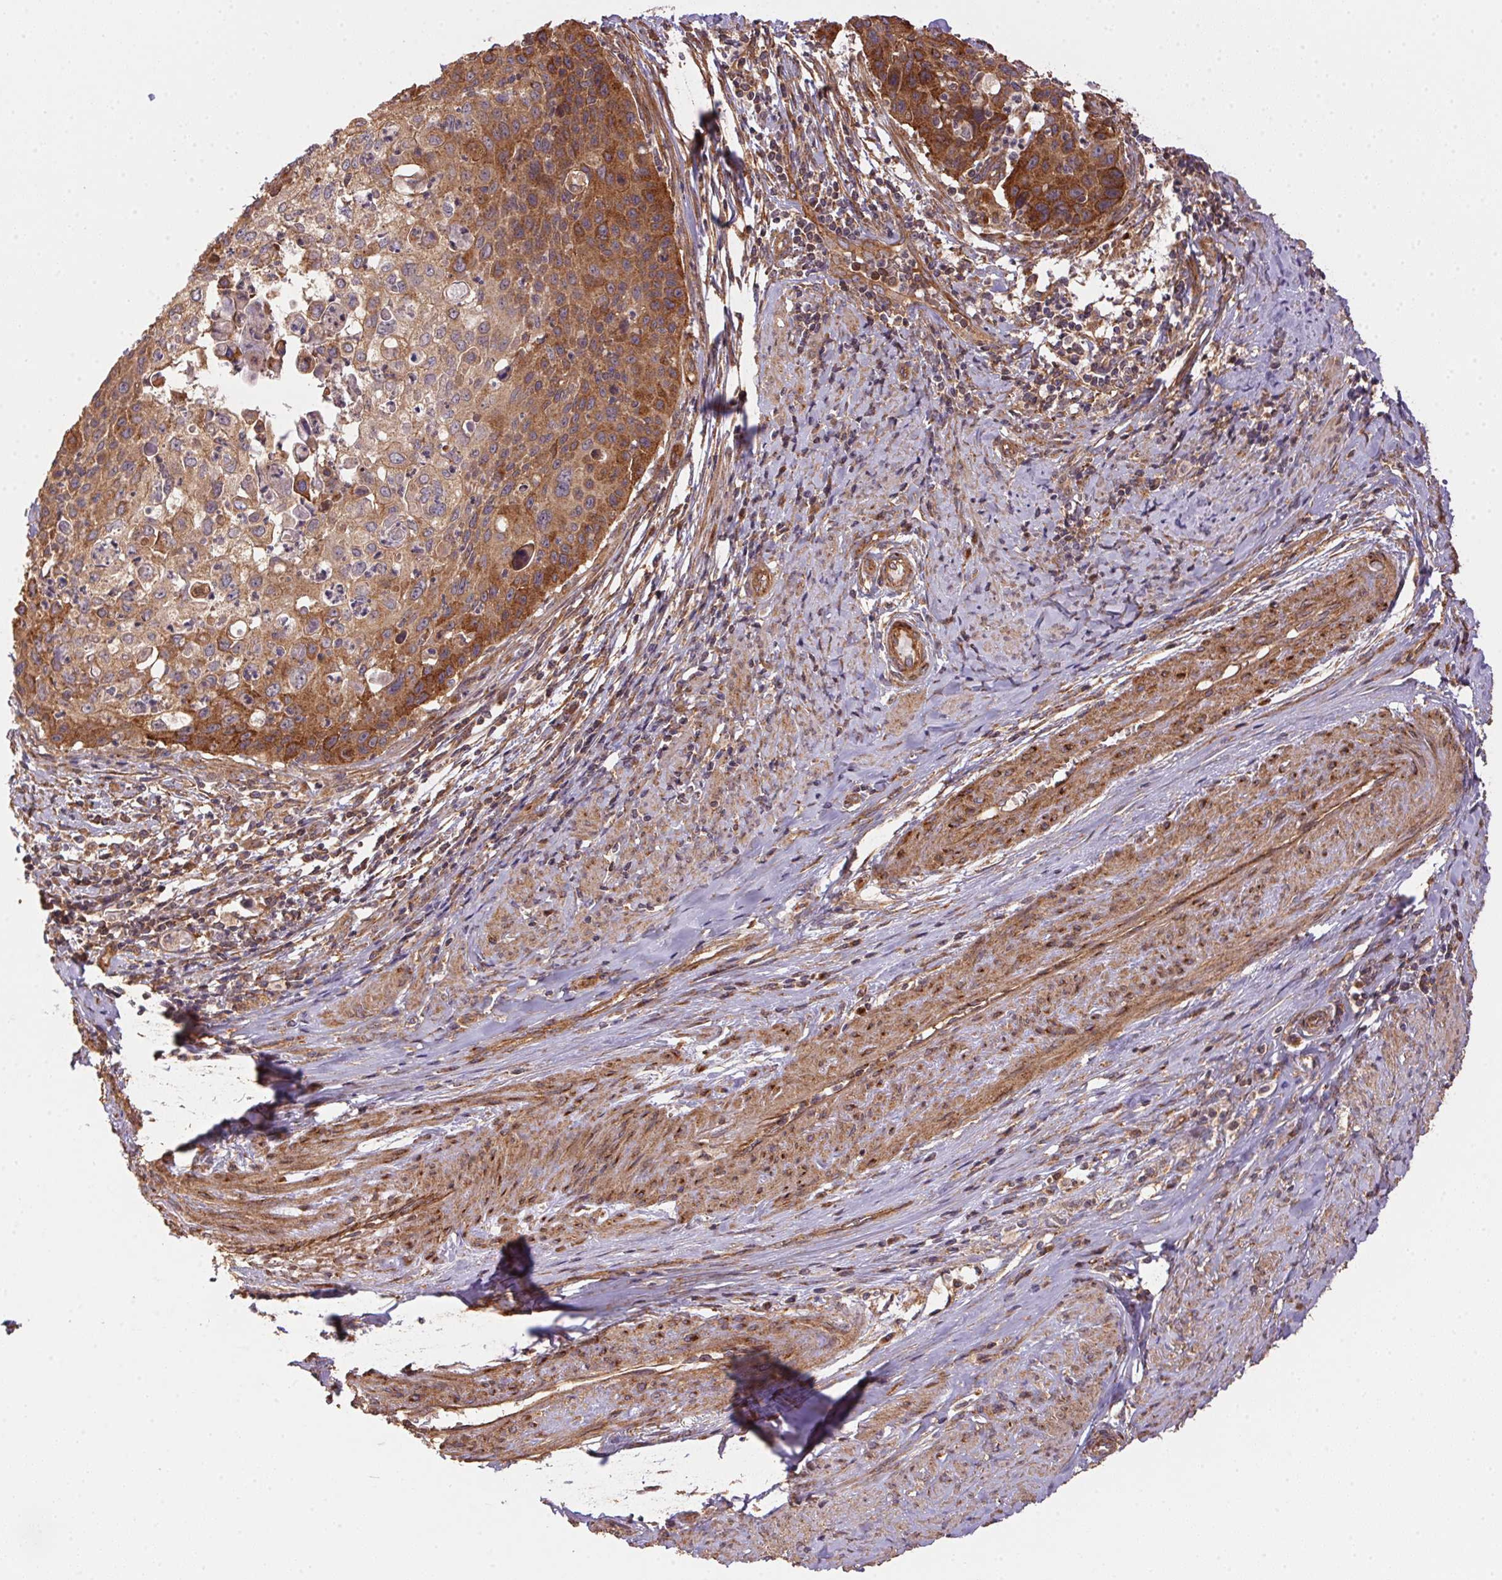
{"staining": {"intensity": "moderate", "quantity": "25%-75%", "location": "cytoplasmic/membranous"}, "tissue": "cervical cancer", "cell_type": "Tumor cells", "image_type": "cancer", "snomed": [{"axis": "morphology", "description": "Squamous cell carcinoma, NOS"}, {"axis": "topography", "description": "Cervix"}], "caption": "High-power microscopy captured an immunohistochemistry image of cervical cancer, revealing moderate cytoplasmic/membranous positivity in about 25%-75% of tumor cells.", "gene": "USE1", "patient": {"sex": "female", "age": 65}}